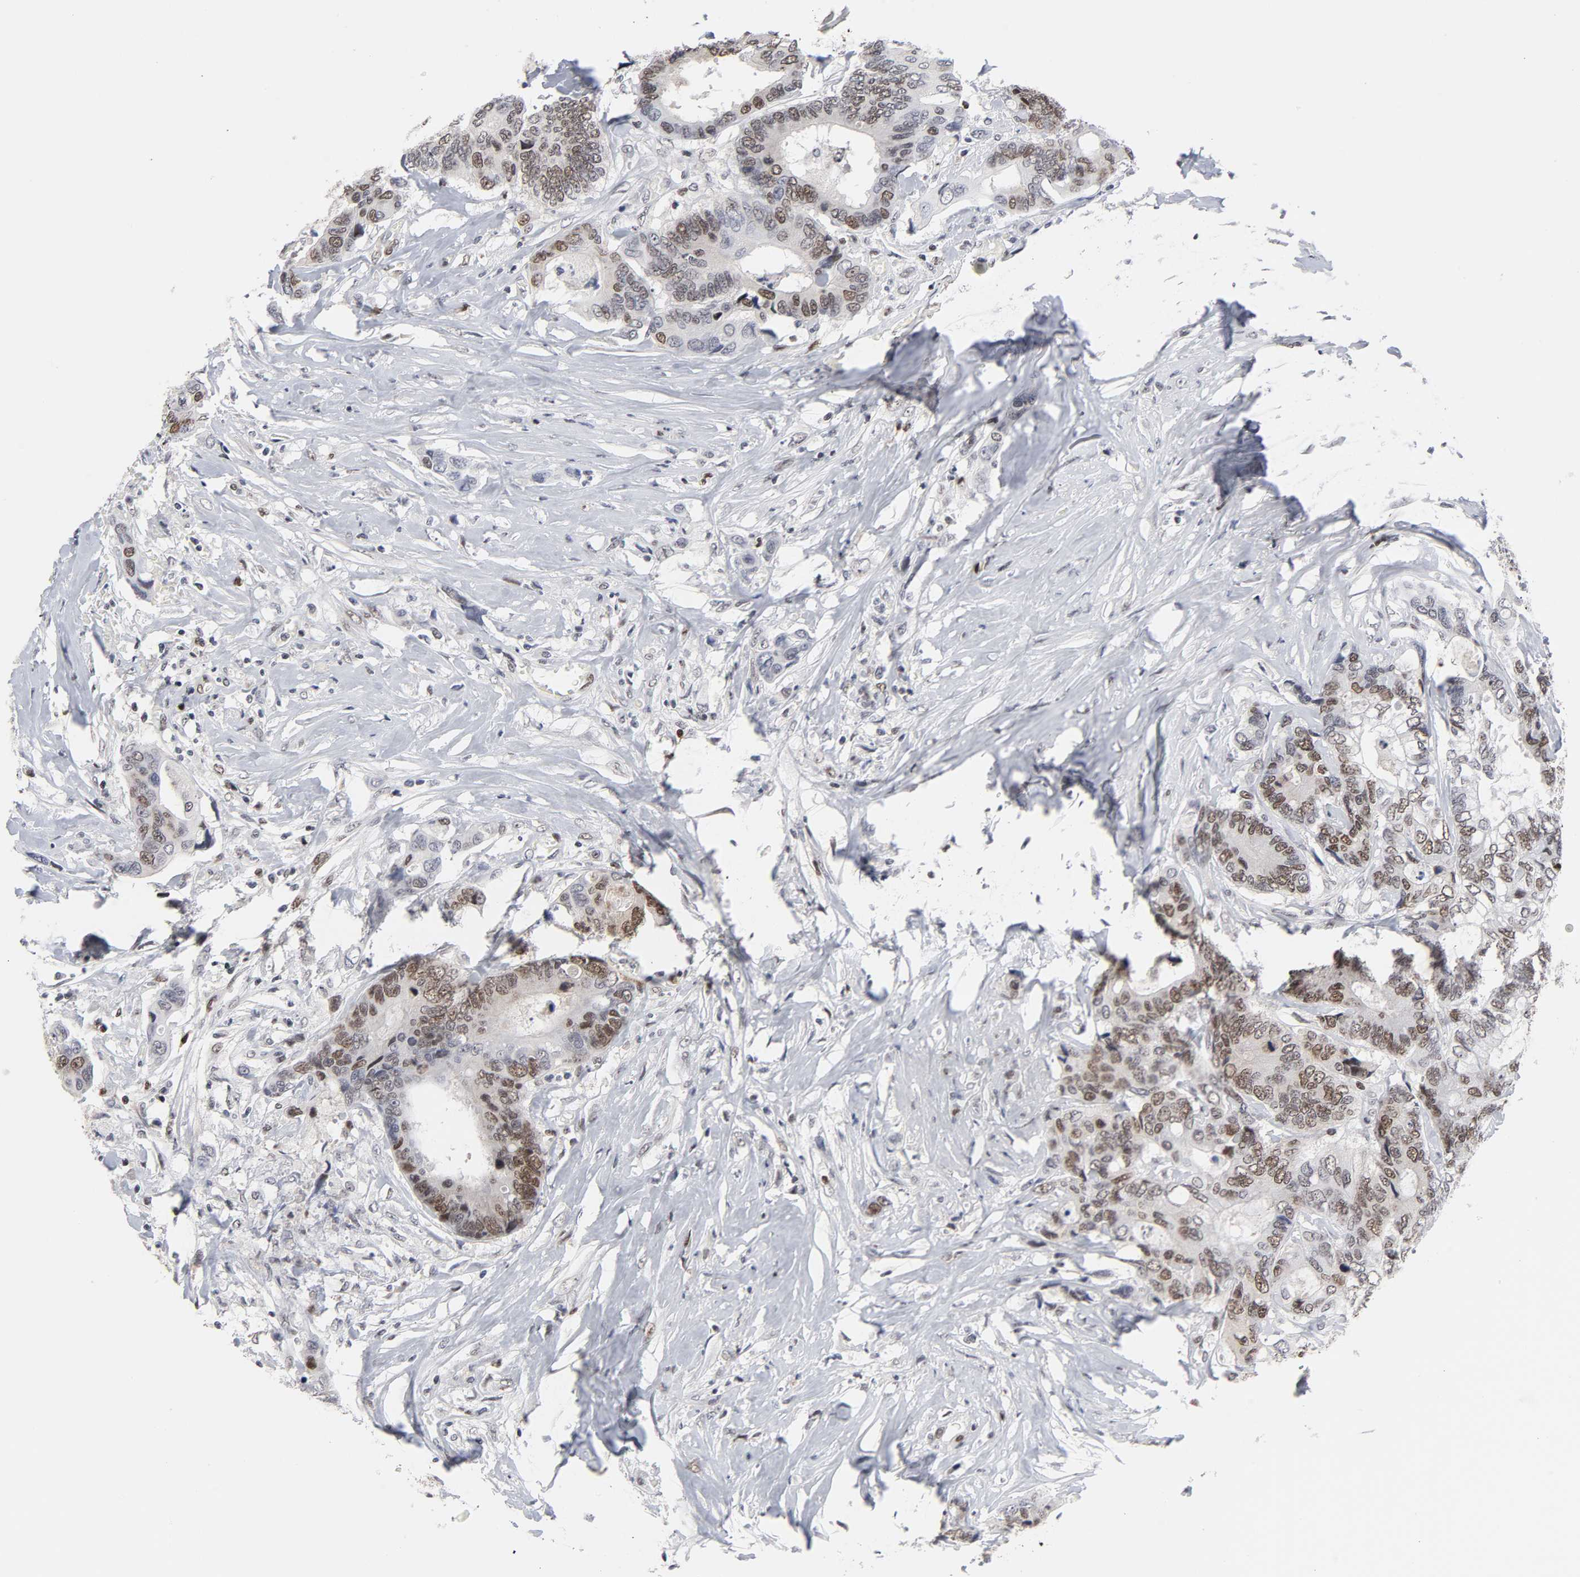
{"staining": {"intensity": "moderate", "quantity": "25%-75%", "location": "nuclear"}, "tissue": "colorectal cancer", "cell_type": "Tumor cells", "image_type": "cancer", "snomed": [{"axis": "morphology", "description": "Adenocarcinoma, NOS"}, {"axis": "topography", "description": "Rectum"}], "caption": "Tumor cells demonstrate moderate nuclear expression in approximately 25%-75% of cells in colorectal cancer (adenocarcinoma). (DAB (3,3'-diaminobenzidine) = brown stain, brightfield microscopy at high magnification).", "gene": "RFC4", "patient": {"sex": "male", "age": 55}}